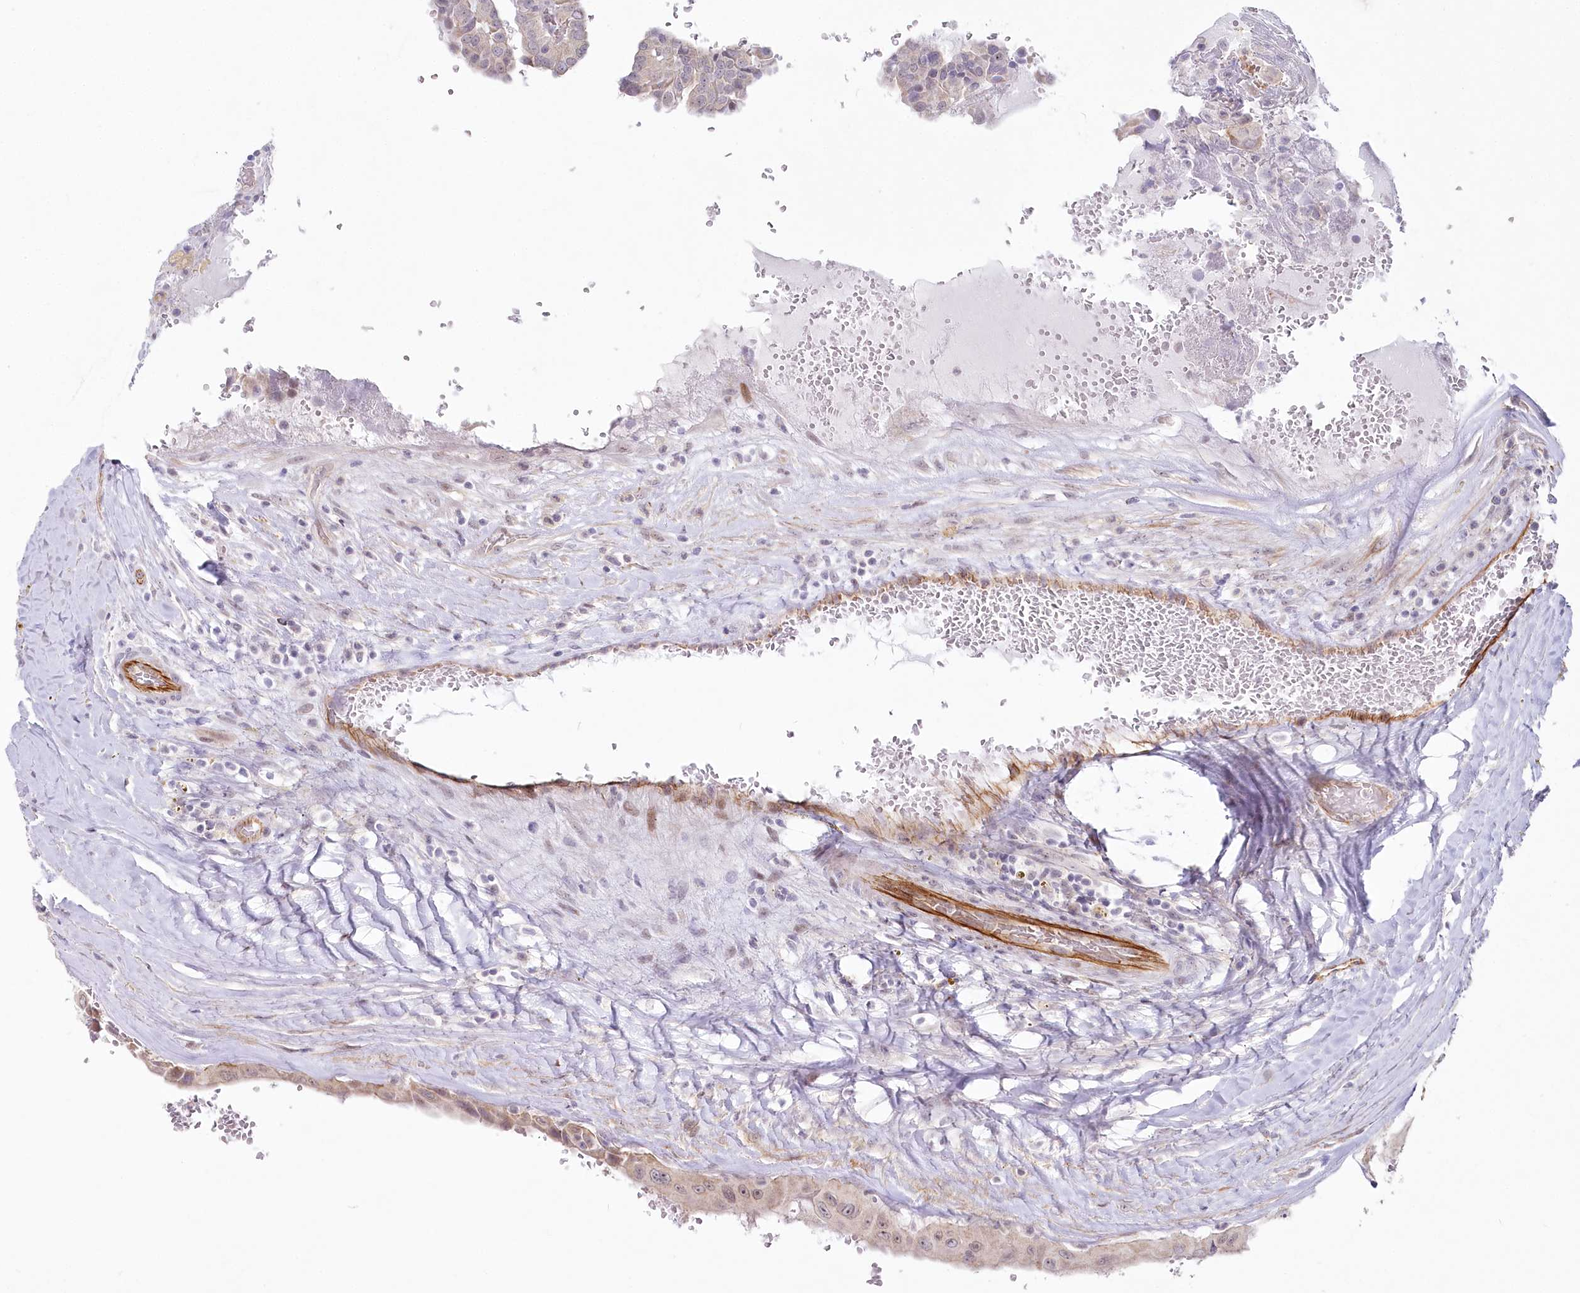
{"staining": {"intensity": "weak", "quantity": "25%-75%", "location": "cytoplasmic/membranous,nuclear"}, "tissue": "thyroid cancer", "cell_type": "Tumor cells", "image_type": "cancer", "snomed": [{"axis": "morphology", "description": "Papillary adenocarcinoma, NOS"}, {"axis": "topography", "description": "Thyroid gland"}], "caption": "About 25%-75% of tumor cells in thyroid cancer exhibit weak cytoplasmic/membranous and nuclear protein staining as visualized by brown immunohistochemical staining.", "gene": "ABHD8", "patient": {"sex": "male", "age": 77}}